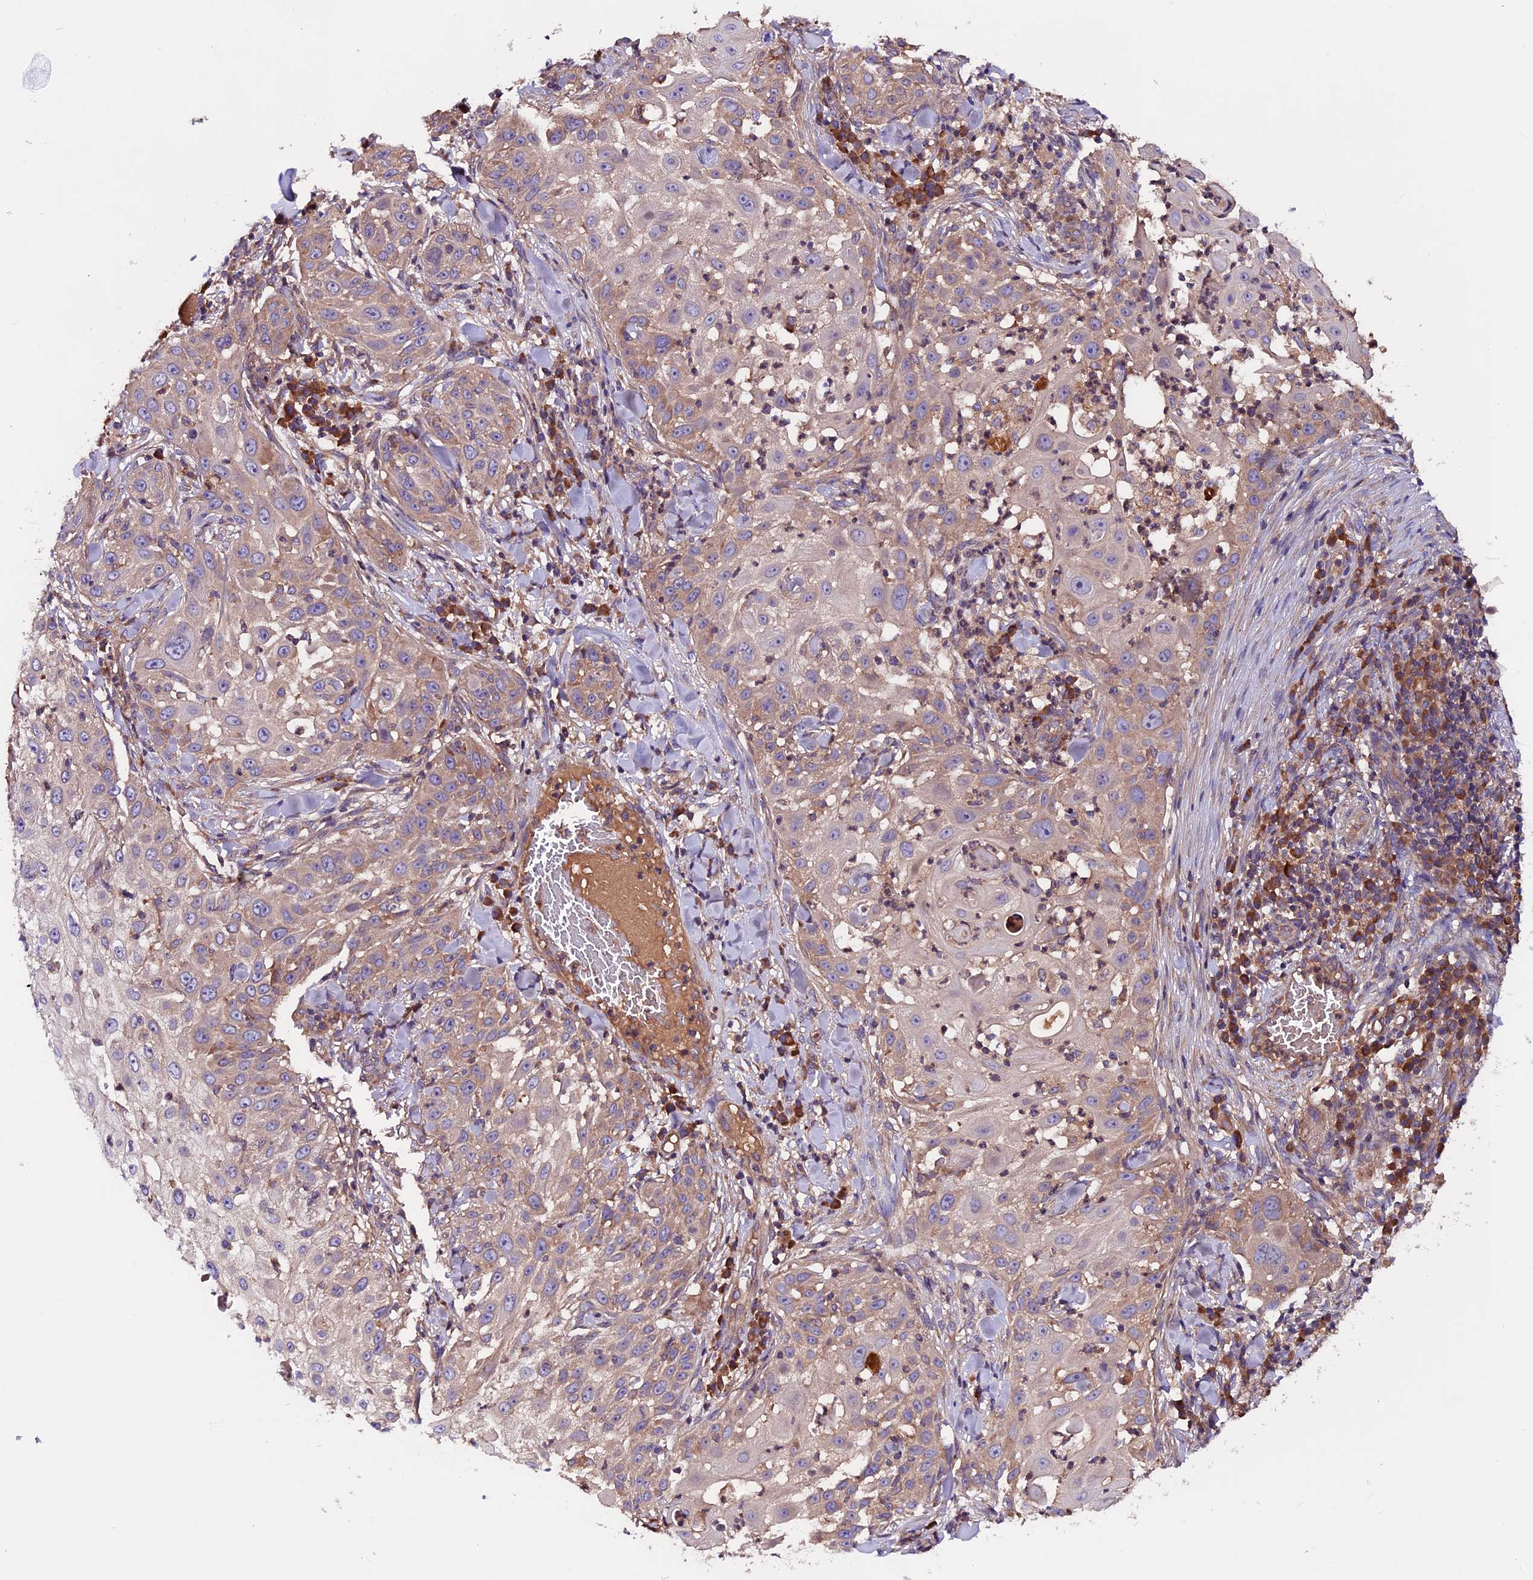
{"staining": {"intensity": "weak", "quantity": "<25%", "location": "cytoplasmic/membranous"}, "tissue": "skin cancer", "cell_type": "Tumor cells", "image_type": "cancer", "snomed": [{"axis": "morphology", "description": "Squamous cell carcinoma, NOS"}, {"axis": "topography", "description": "Skin"}], "caption": "IHC photomicrograph of neoplastic tissue: squamous cell carcinoma (skin) stained with DAB (3,3'-diaminobenzidine) demonstrates no significant protein staining in tumor cells. The staining was performed using DAB (3,3'-diaminobenzidine) to visualize the protein expression in brown, while the nuclei were stained in blue with hematoxylin (Magnification: 20x).", "gene": "ZNF598", "patient": {"sex": "female", "age": 44}}